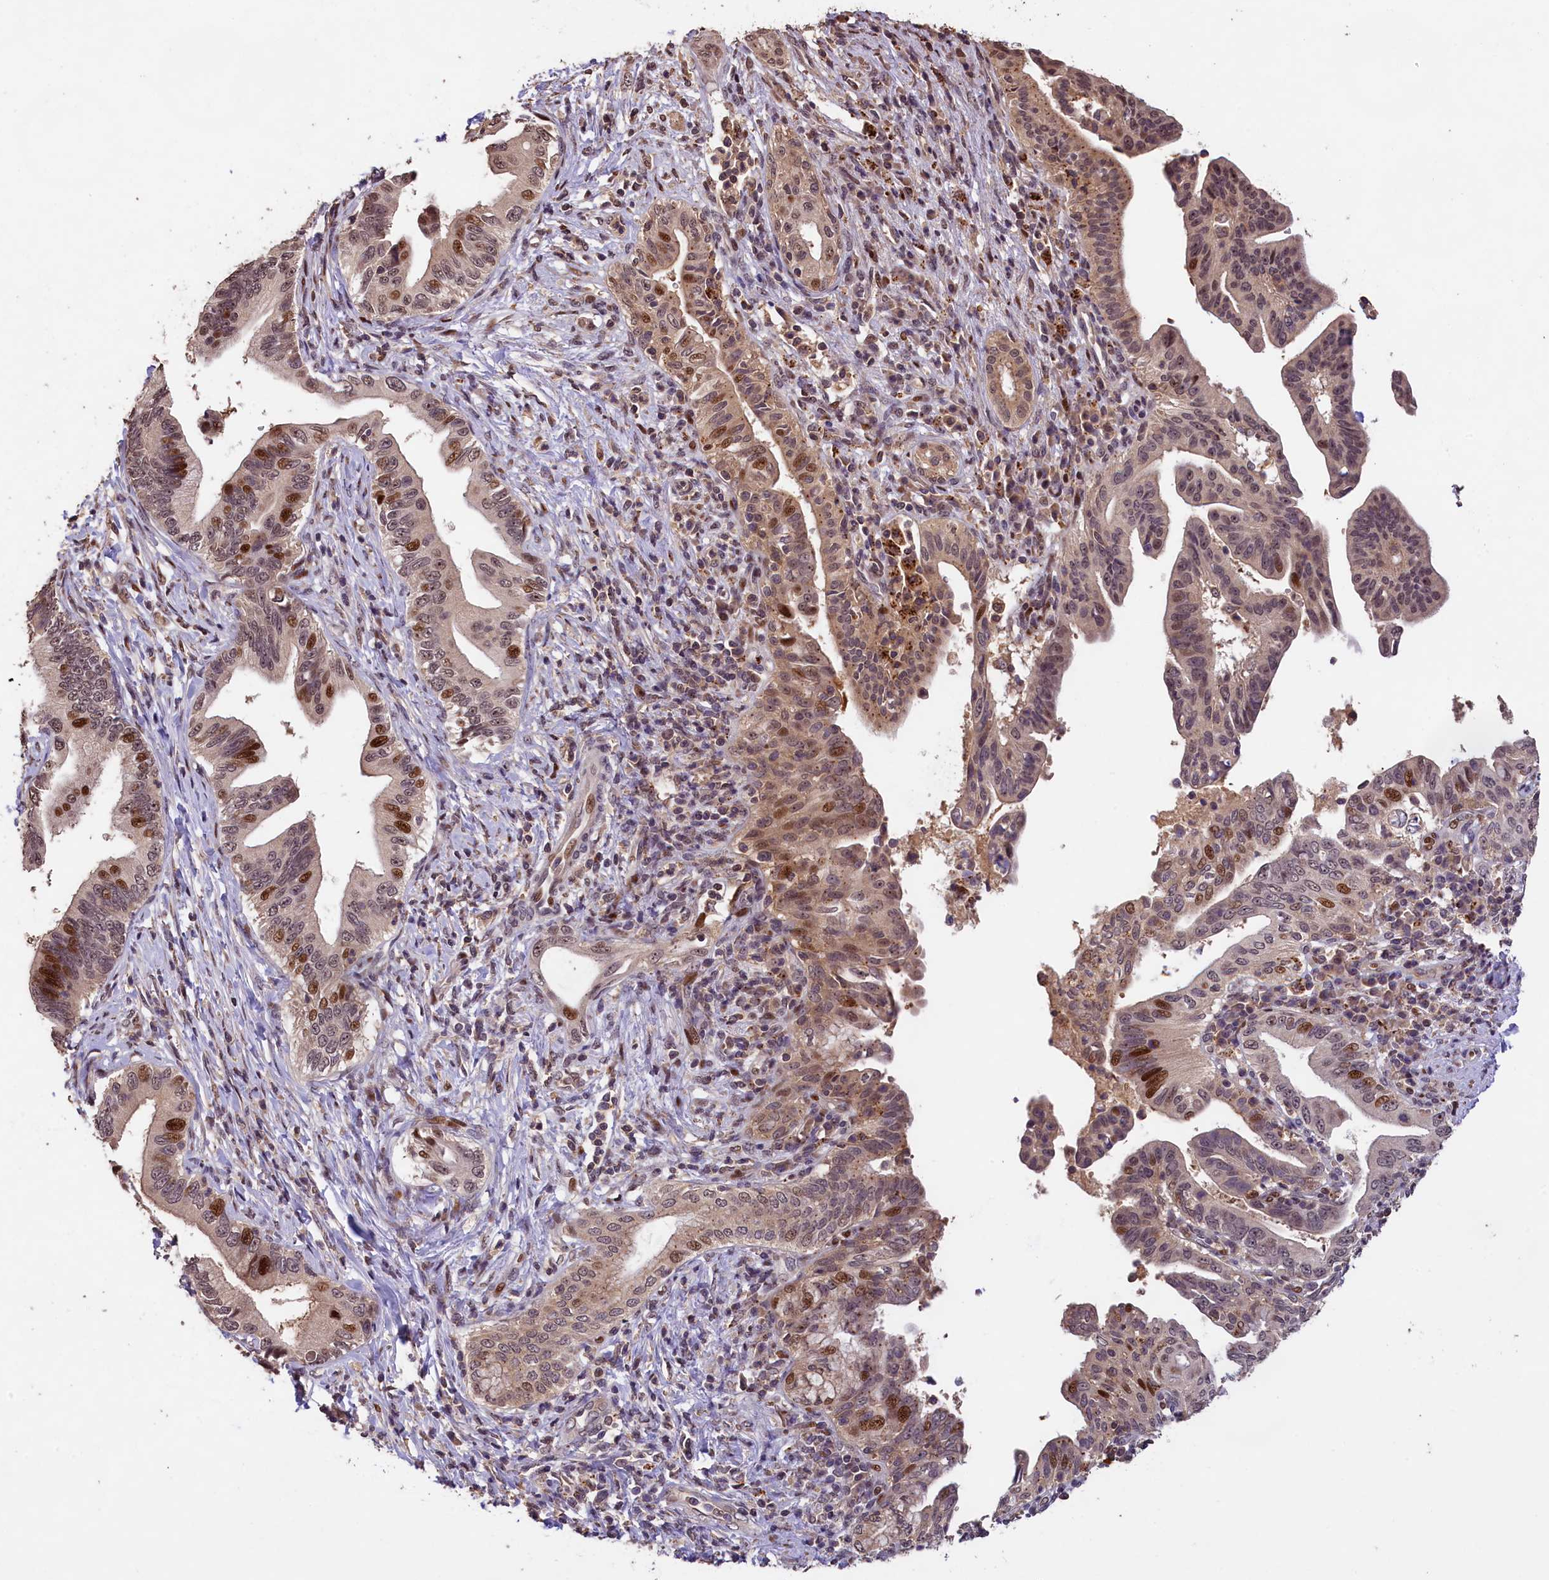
{"staining": {"intensity": "strong", "quantity": "25%-75%", "location": "nuclear"}, "tissue": "pancreatic cancer", "cell_type": "Tumor cells", "image_type": "cancer", "snomed": [{"axis": "morphology", "description": "Adenocarcinoma, NOS"}, {"axis": "topography", "description": "Pancreas"}], "caption": "There is high levels of strong nuclear staining in tumor cells of pancreatic cancer (adenocarcinoma), as demonstrated by immunohistochemical staining (brown color).", "gene": "PHAF1", "patient": {"sex": "female", "age": 55}}